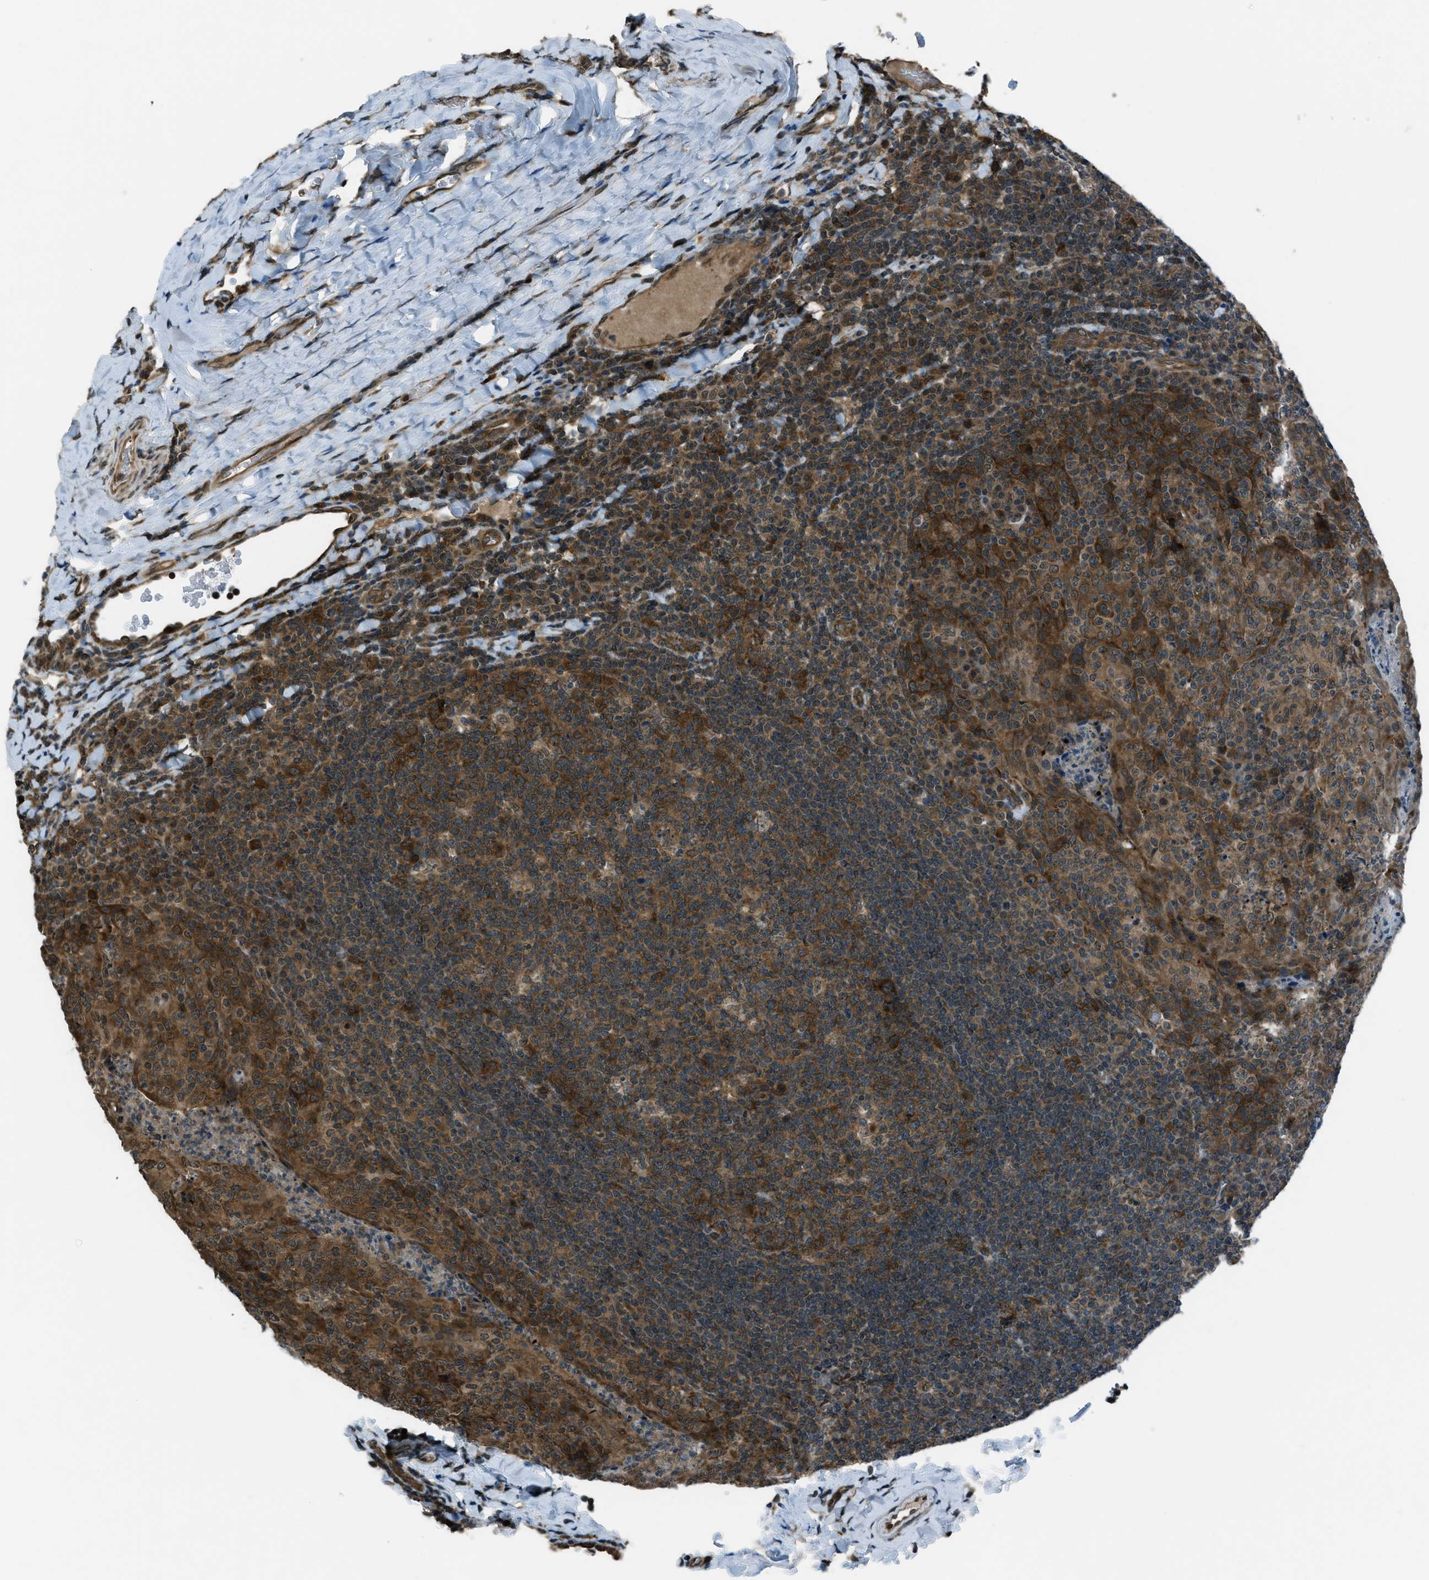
{"staining": {"intensity": "strong", "quantity": ">75%", "location": "cytoplasmic/membranous"}, "tissue": "tonsil", "cell_type": "Germinal center cells", "image_type": "normal", "snomed": [{"axis": "morphology", "description": "Normal tissue, NOS"}, {"axis": "topography", "description": "Tonsil"}], "caption": "DAB (3,3'-diaminobenzidine) immunohistochemical staining of normal human tonsil demonstrates strong cytoplasmic/membranous protein positivity in approximately >75% of germinal center cells. The staining is performed using DAB brown chromogen to label protein expression. The nuclei are counter-stained blue using hematoxylin.", "gene": "ASAP2", "patient": {"sex": "male", "age": 17}}